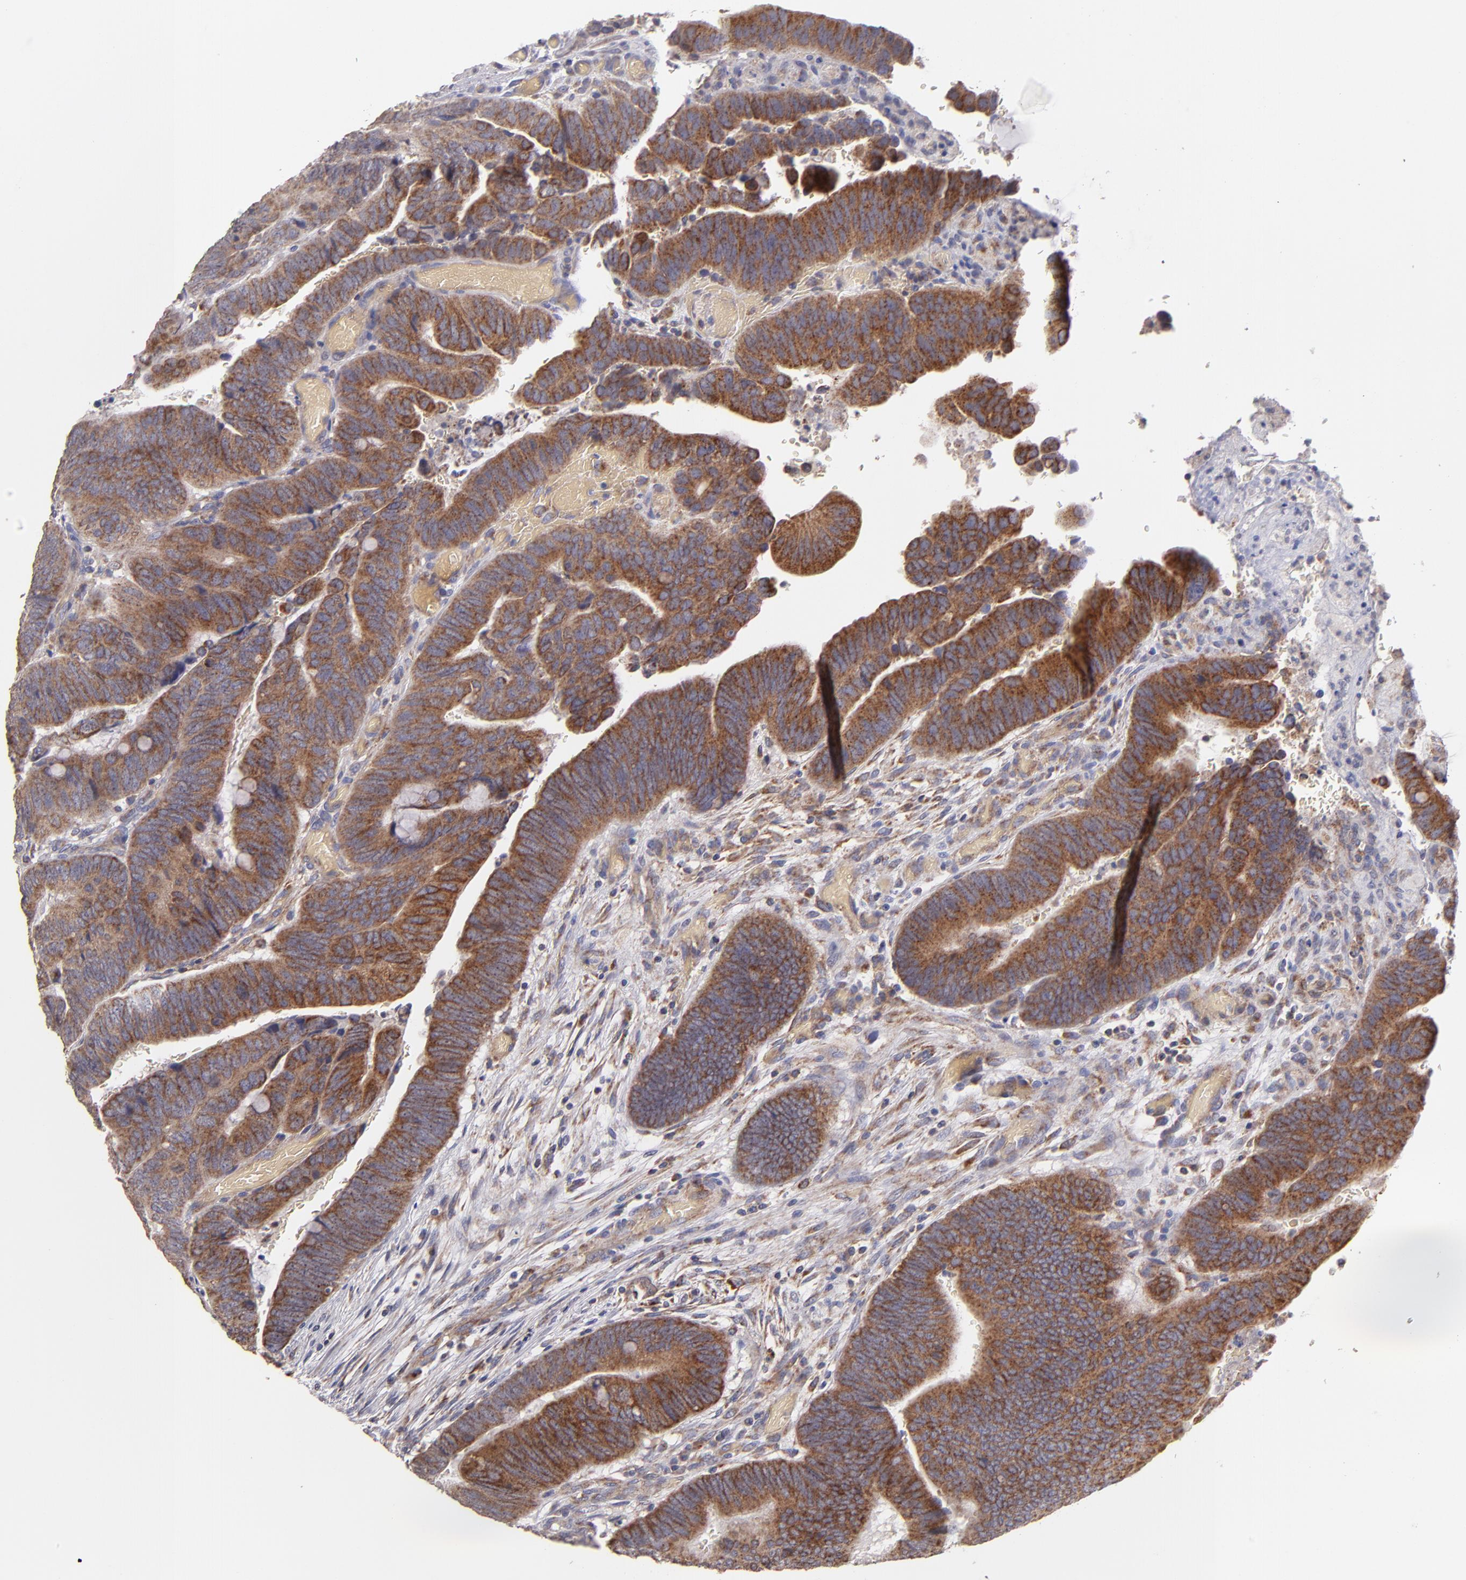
{"staining": {"intensity": "moderate", "quantity": ">75%", "location": "cytoplasmic/membranous"}, "tissue": "colorectal cancer", "cell_type": "Tumor cells", "image_type": "cancer", "snomed": [{"axis": "morphology", "description": "Normal tissue, NOS"}, {"axis": "morphology", "description": "Adenocarcinoma, NOS"}, {"axis": "topography", "description": "Rectum"}], "caption": "Human colorectal cancer stained with a protein marker exhibits moderate staining in tumor cells.", "gene": "CLTA", "patient": {"sex": "male", "age": 92}}